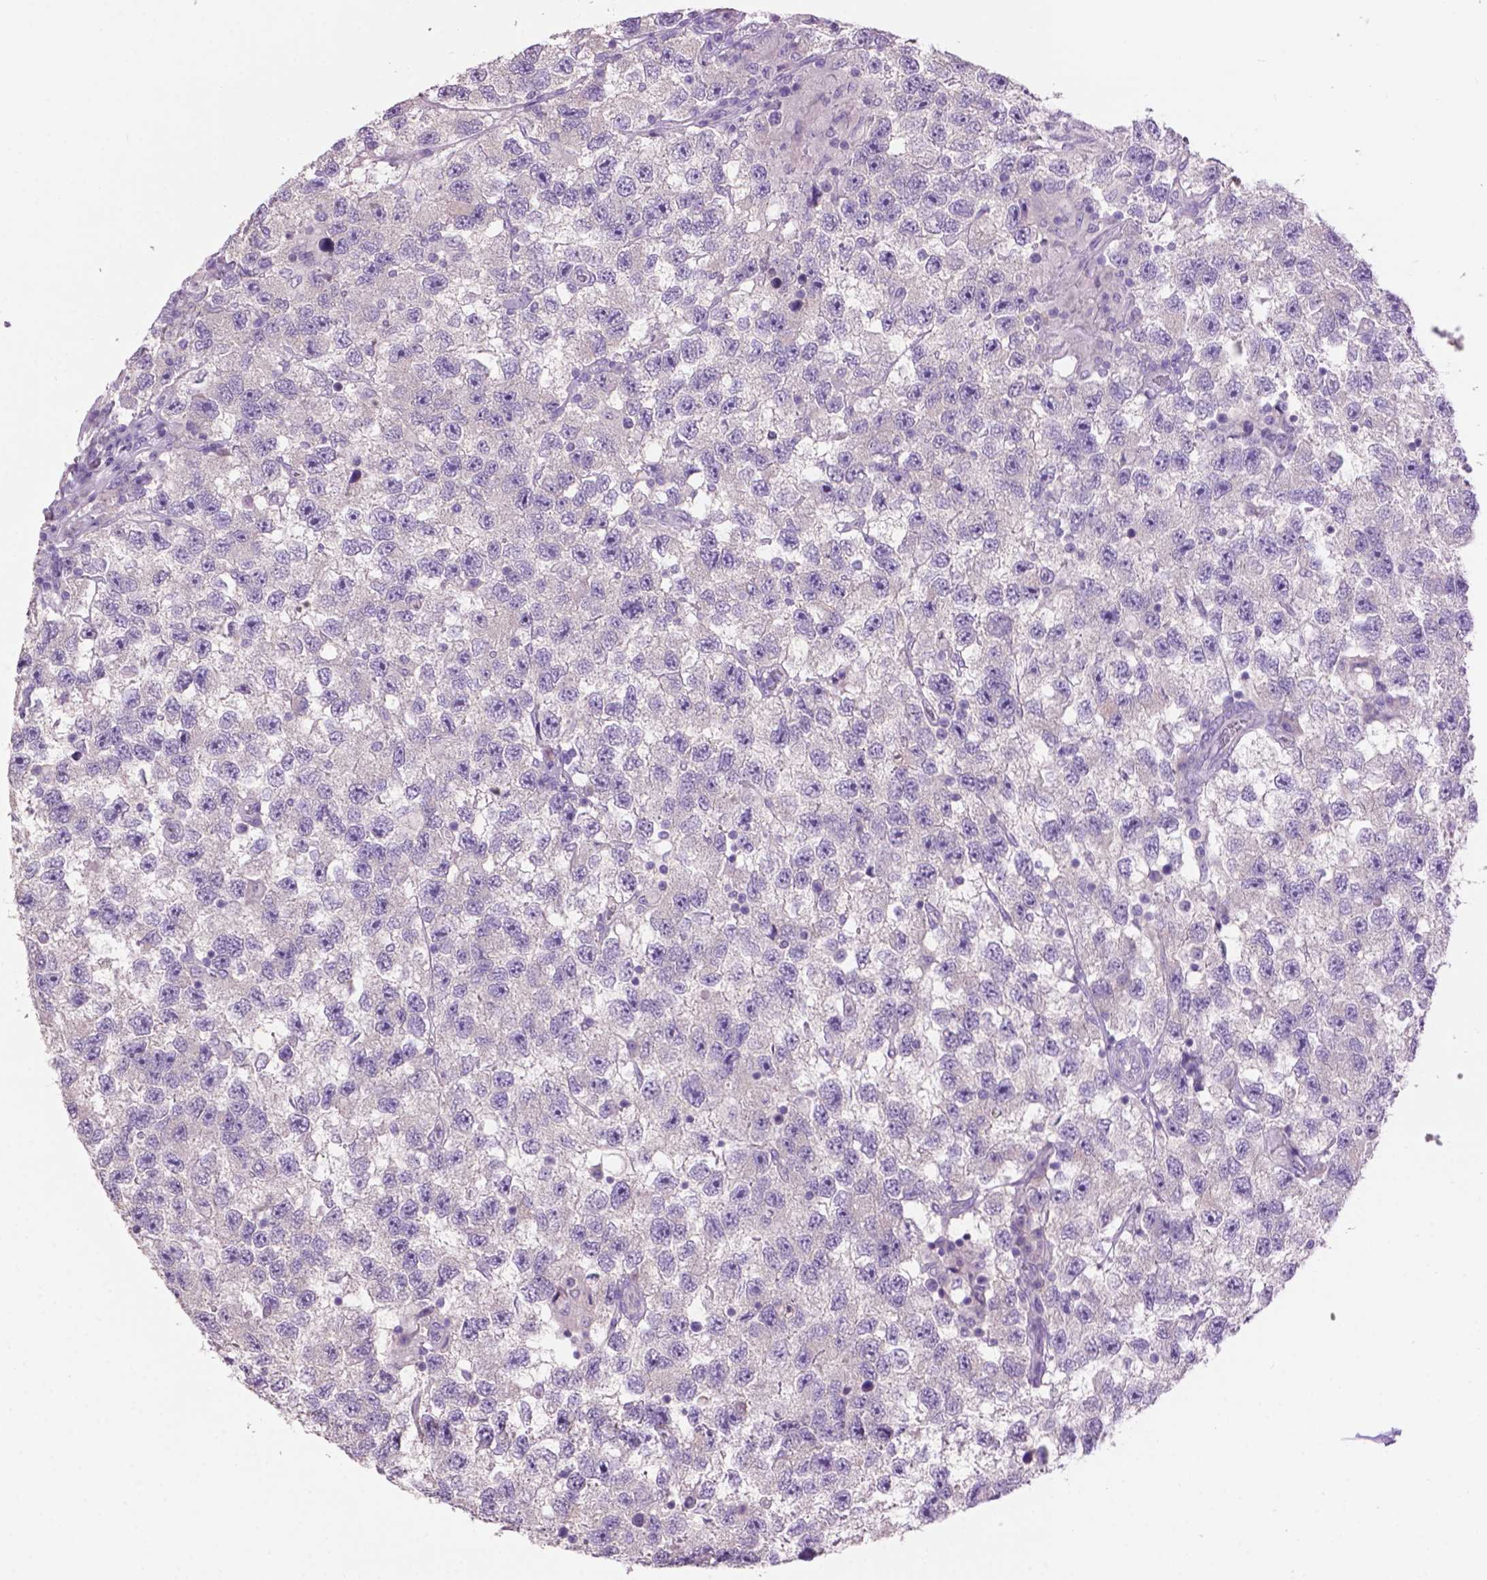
{"staining": {"intensity": "negative", "quantity": "none", "location": "none"}, "tissue": "testis cancer", "cell_type": "Tumor cells", "image_type": "cancer", "snomed": [{"axis": "morphology", "description": "Seminoma, NOS"}, {"axis": "topography", "description": "Testis"}], "caption": "Tumor cells show no significant protein positivity in testis cancer (seminoma). (Stains: DAB immunohistochemistry (IHC) with hematoxylin counter stain, Microscopy: brightfield microscopy at high magnification).", "gene": "CRYBA4", "patient": {"sex": "male", "age": 26}}